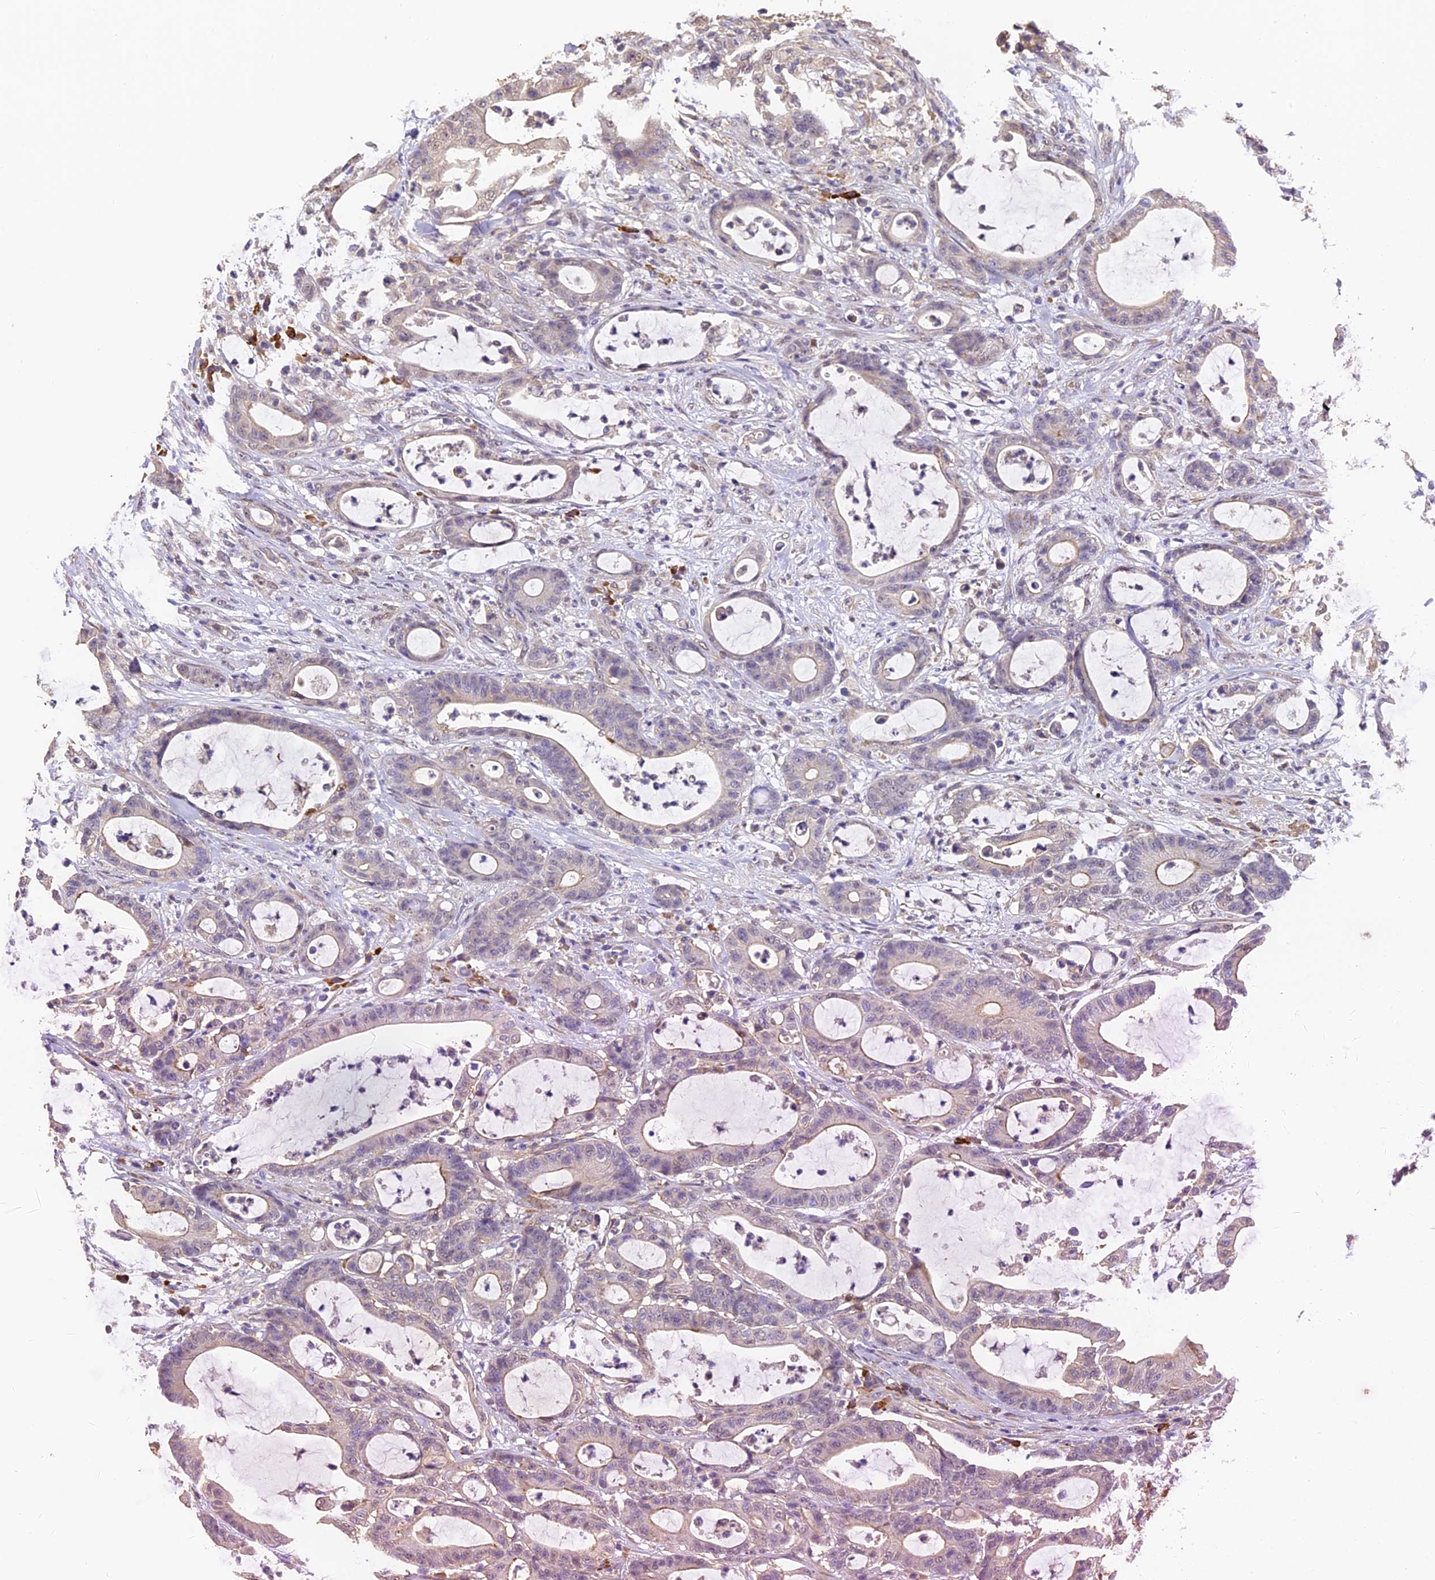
{"staining": {"intensity": "weak", "quantity": "25%-75%", "location": "cytoplasmic/membranous"}, "tissue": "colorectal cancer", "cell_type": "Tumor cells", "image_type": "cancer", "snomed": [{"axis": "morphology", "description": "Adenocarcinoma, NOS"}, {"axis": "topography", "description": "Colon"}], "caption": "DAB immunohistochemical staining of colorectal cancer demonstrates weak cytoplasmic/membranous protein expression in approximately 25%-75% of tumor cells.", "gene": "SLC11A1", "patient": {"sex": "female", "age": 84}}